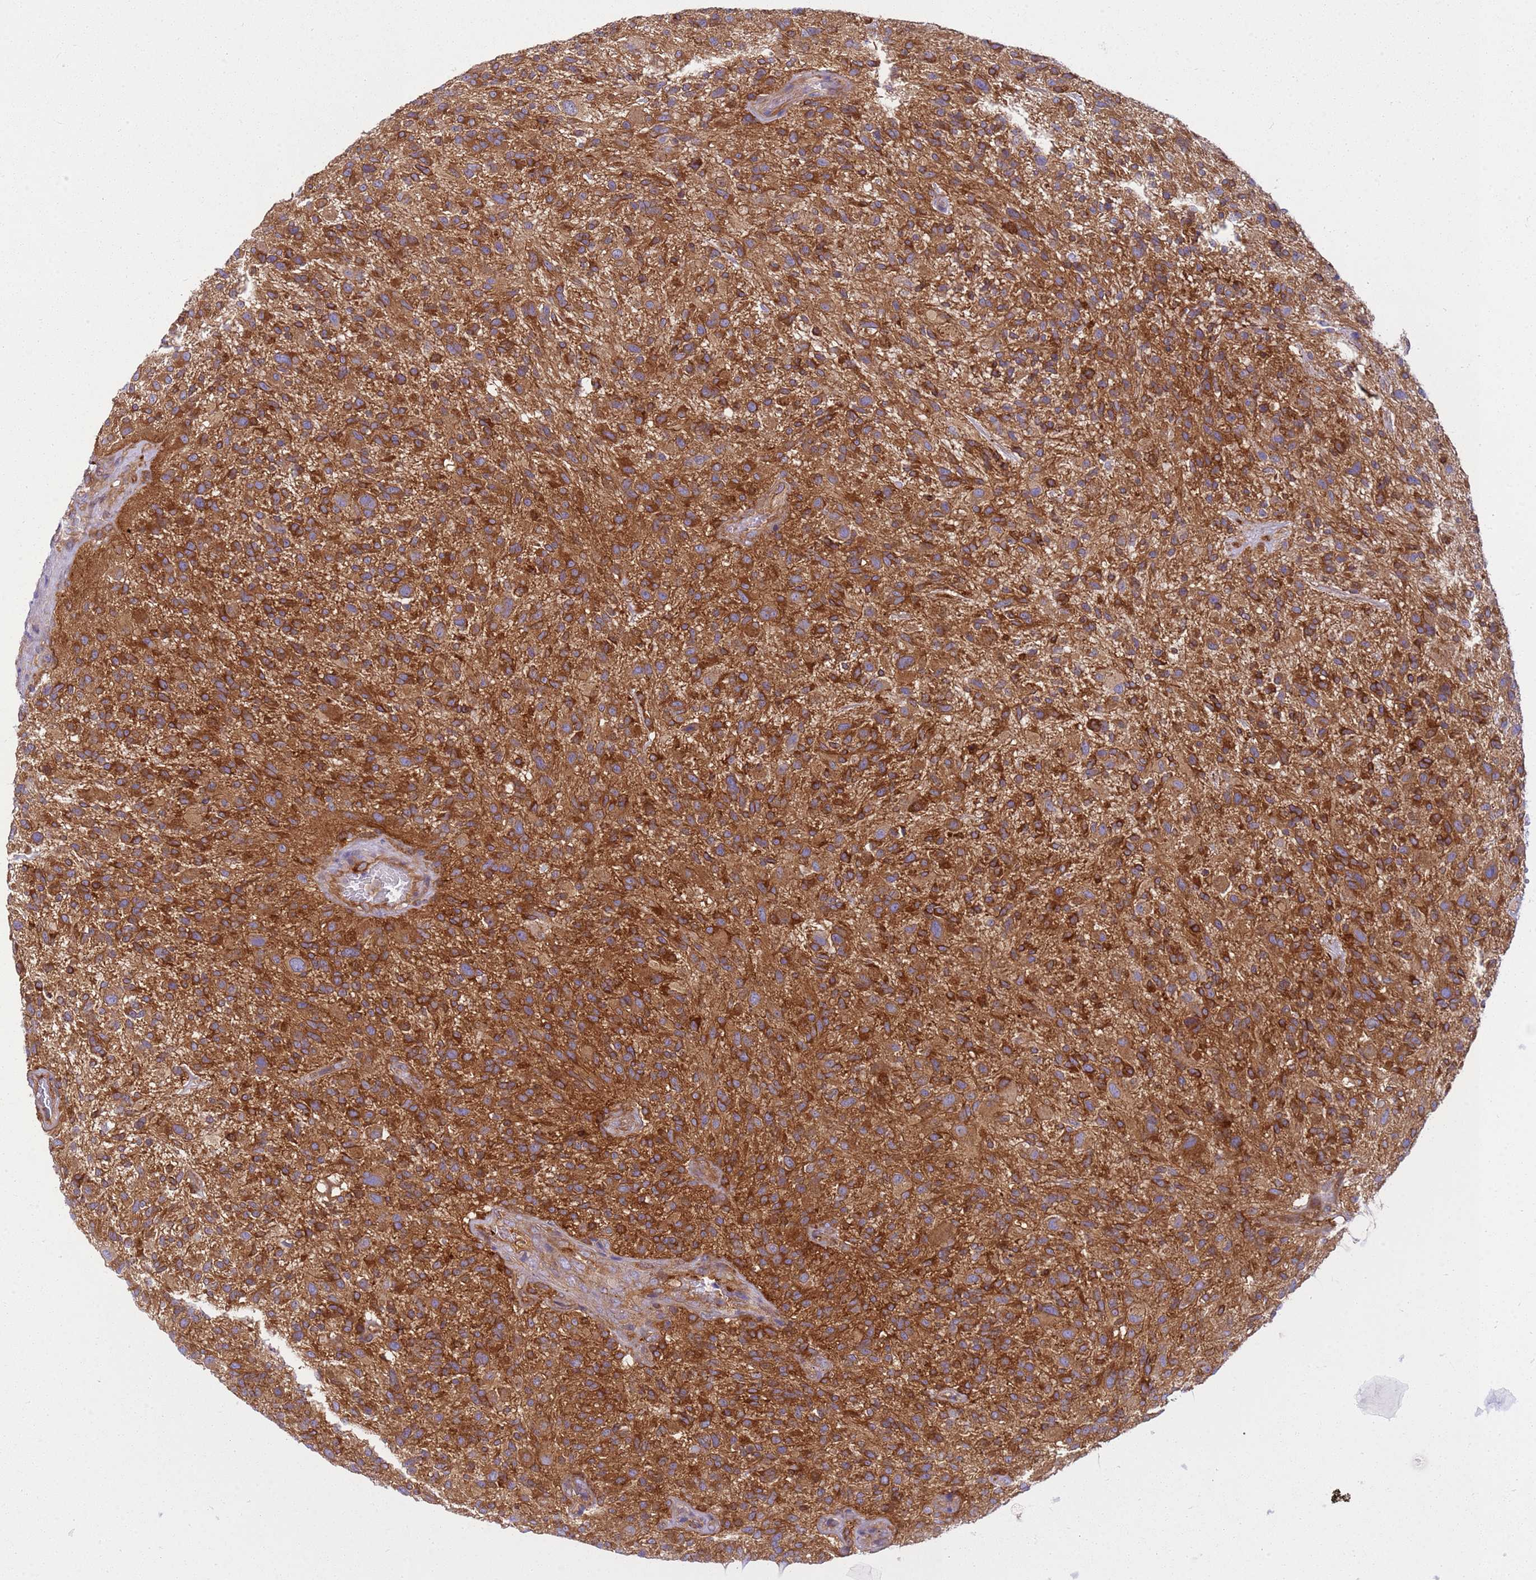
{"staining": {"intensity": "strong", "quantity": ">75%", "location": "cytoplasmic/membranous"}, "tissue": "glioma", "cell_type": "Tumor cells", "image_type": "cancer", "snomed": [{"axis": "morphology", "description": "Glioma, malignant, High grade"}, {"axis": "topography", "description": "Brain"}], "caption": "High-magnification brightfield microscopy of glioma stained with DAB (brown) and counterstained with hematoxylin (blue). tumor cells exhibit strong cytoplasmic/membranous expression is identified in about>75% of cells.", "gene": "SNX21", "patient": {"sex": "male", "age": 47}}